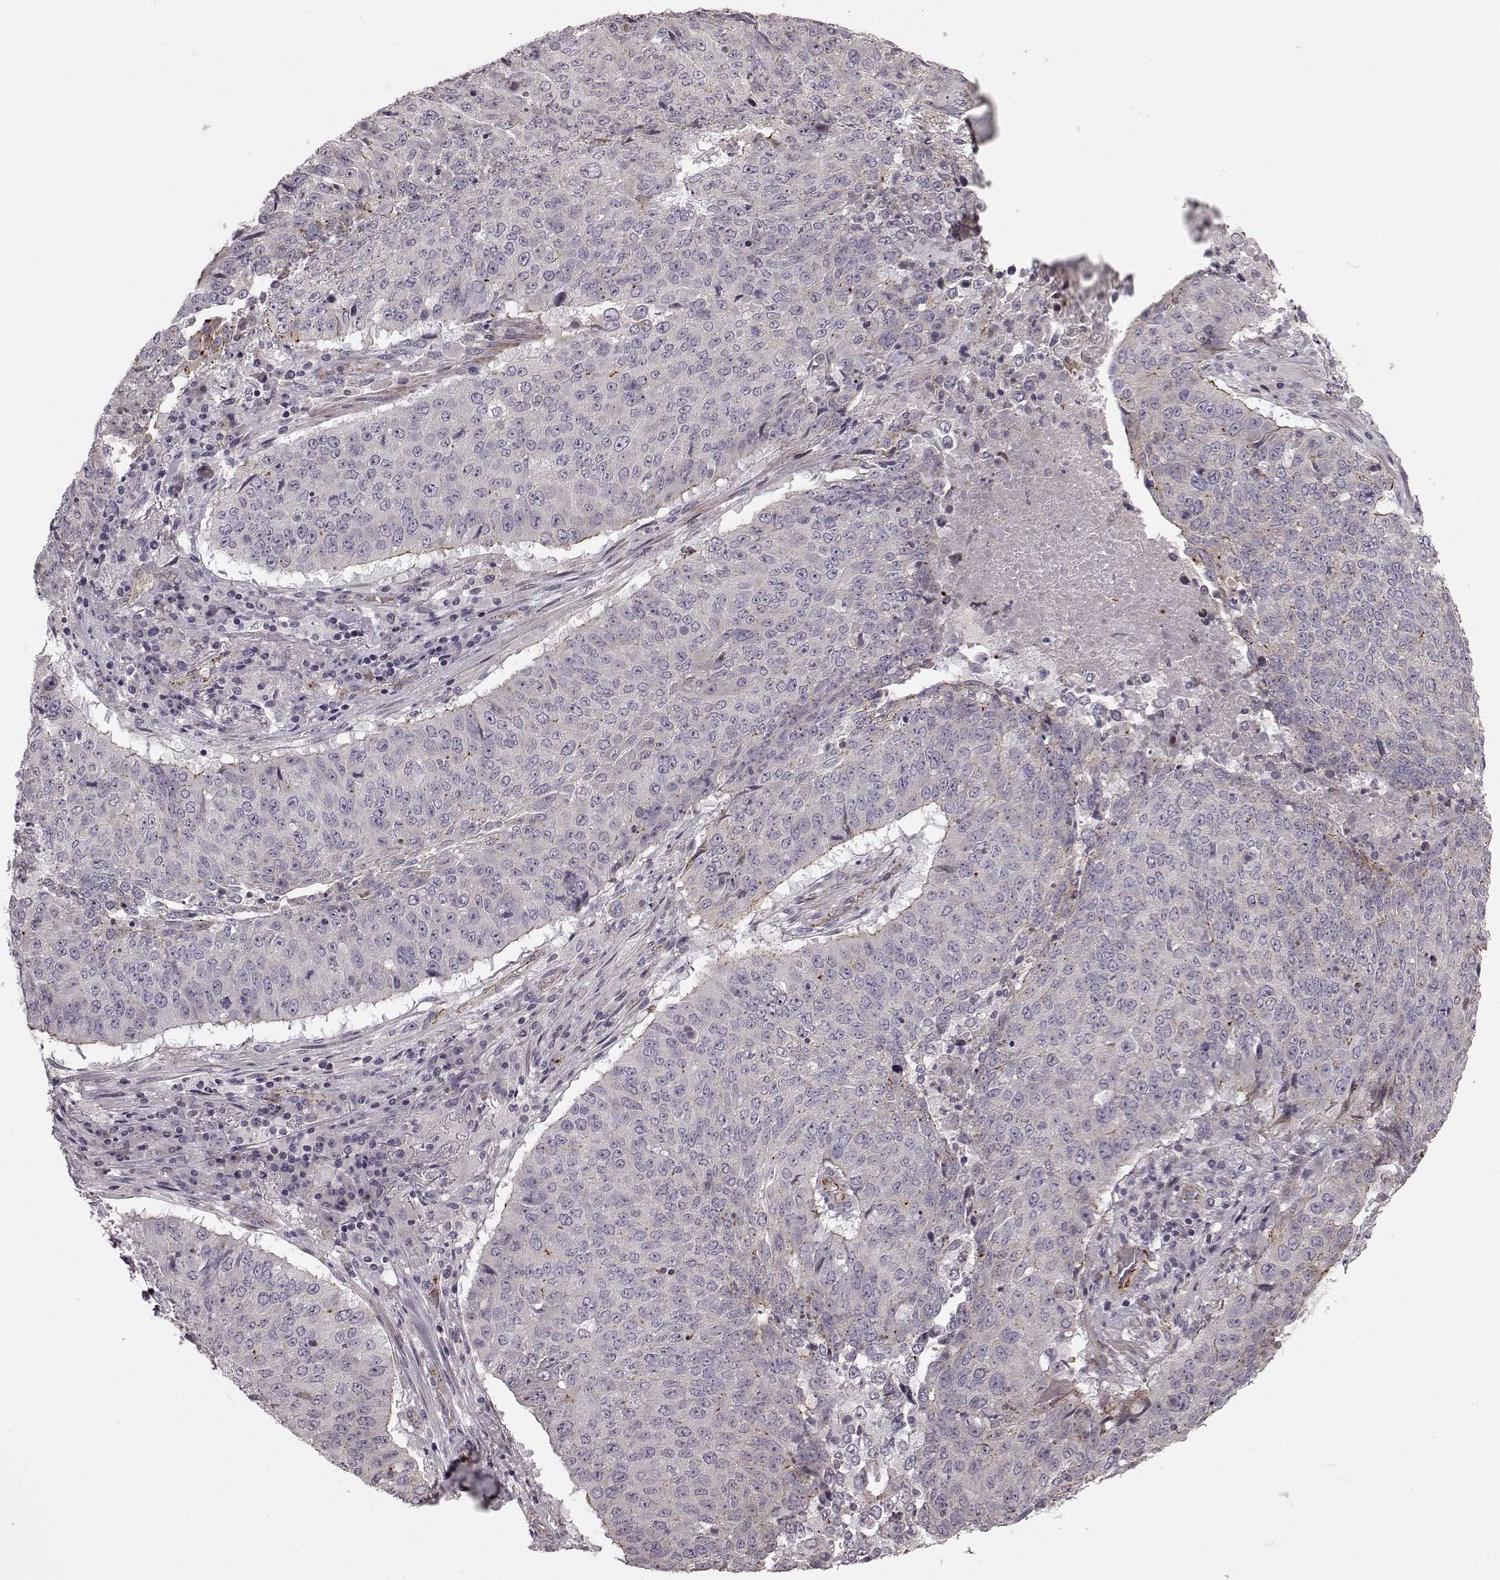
{"staining": {"intensity": "negative", "quantity": "none", "location": "none"}, "tissue": "lung cancer", "cell_type": "Tumor cells", "image_type": "cancer", "snomed": [{"axis": "morphology", "description": "Normal tissue, NOS"}, {"axis": "morphology", "description": "Squamous cell carcinoma, NOS"}, {"axis": "topography", "description": "Bronchus"}, {"axis": "topography", "description": "Lung"}], "caption": "DAB immunohistochemical staining of human lung cancer shows no significant expression in tumor cells.", "gene": "SLC22A18", "patient": {"sex": "male", "age": 64}}